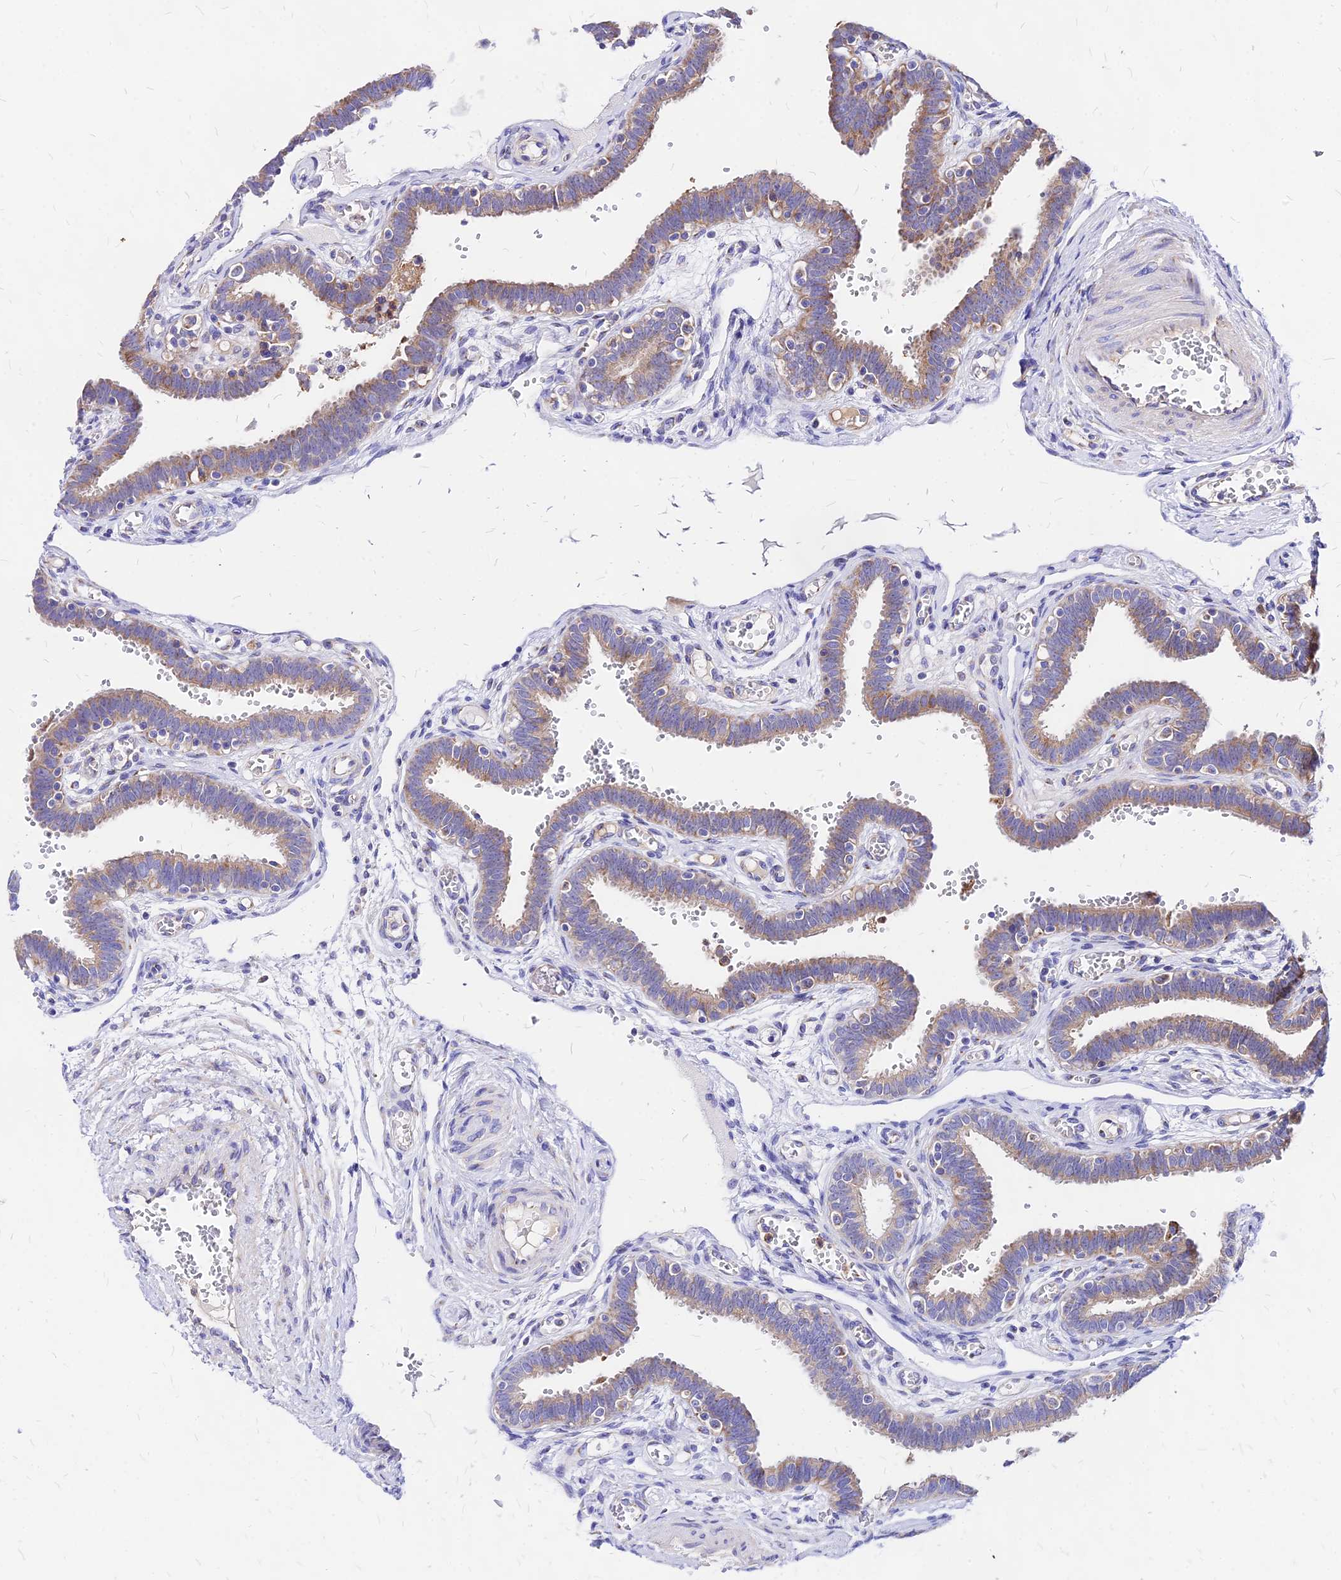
{"staining": {"intensity": "moderate", "quantity": ">75%", "location": "cytoplasmic/membranous"}, "tissue": "fallopian tube", "cell_type": "Glandular cells", "image_type": "normal", "snomed": [{"axis": "morphology", "description": "Normal tissue, NOS"}, {"axis": "topography", "description": "Fallopian tube"}, {"axis": "topography", "description": "Placenta"}], "caption": "The image shows immunohistochemical staining of benign fallopian tube. There is moderate cytoplasmic/membranous expression is appreciated in approximately >75% of glandular cells.", "gene": "MRPL3", "patient": {"sex": "female", "age": 32}}